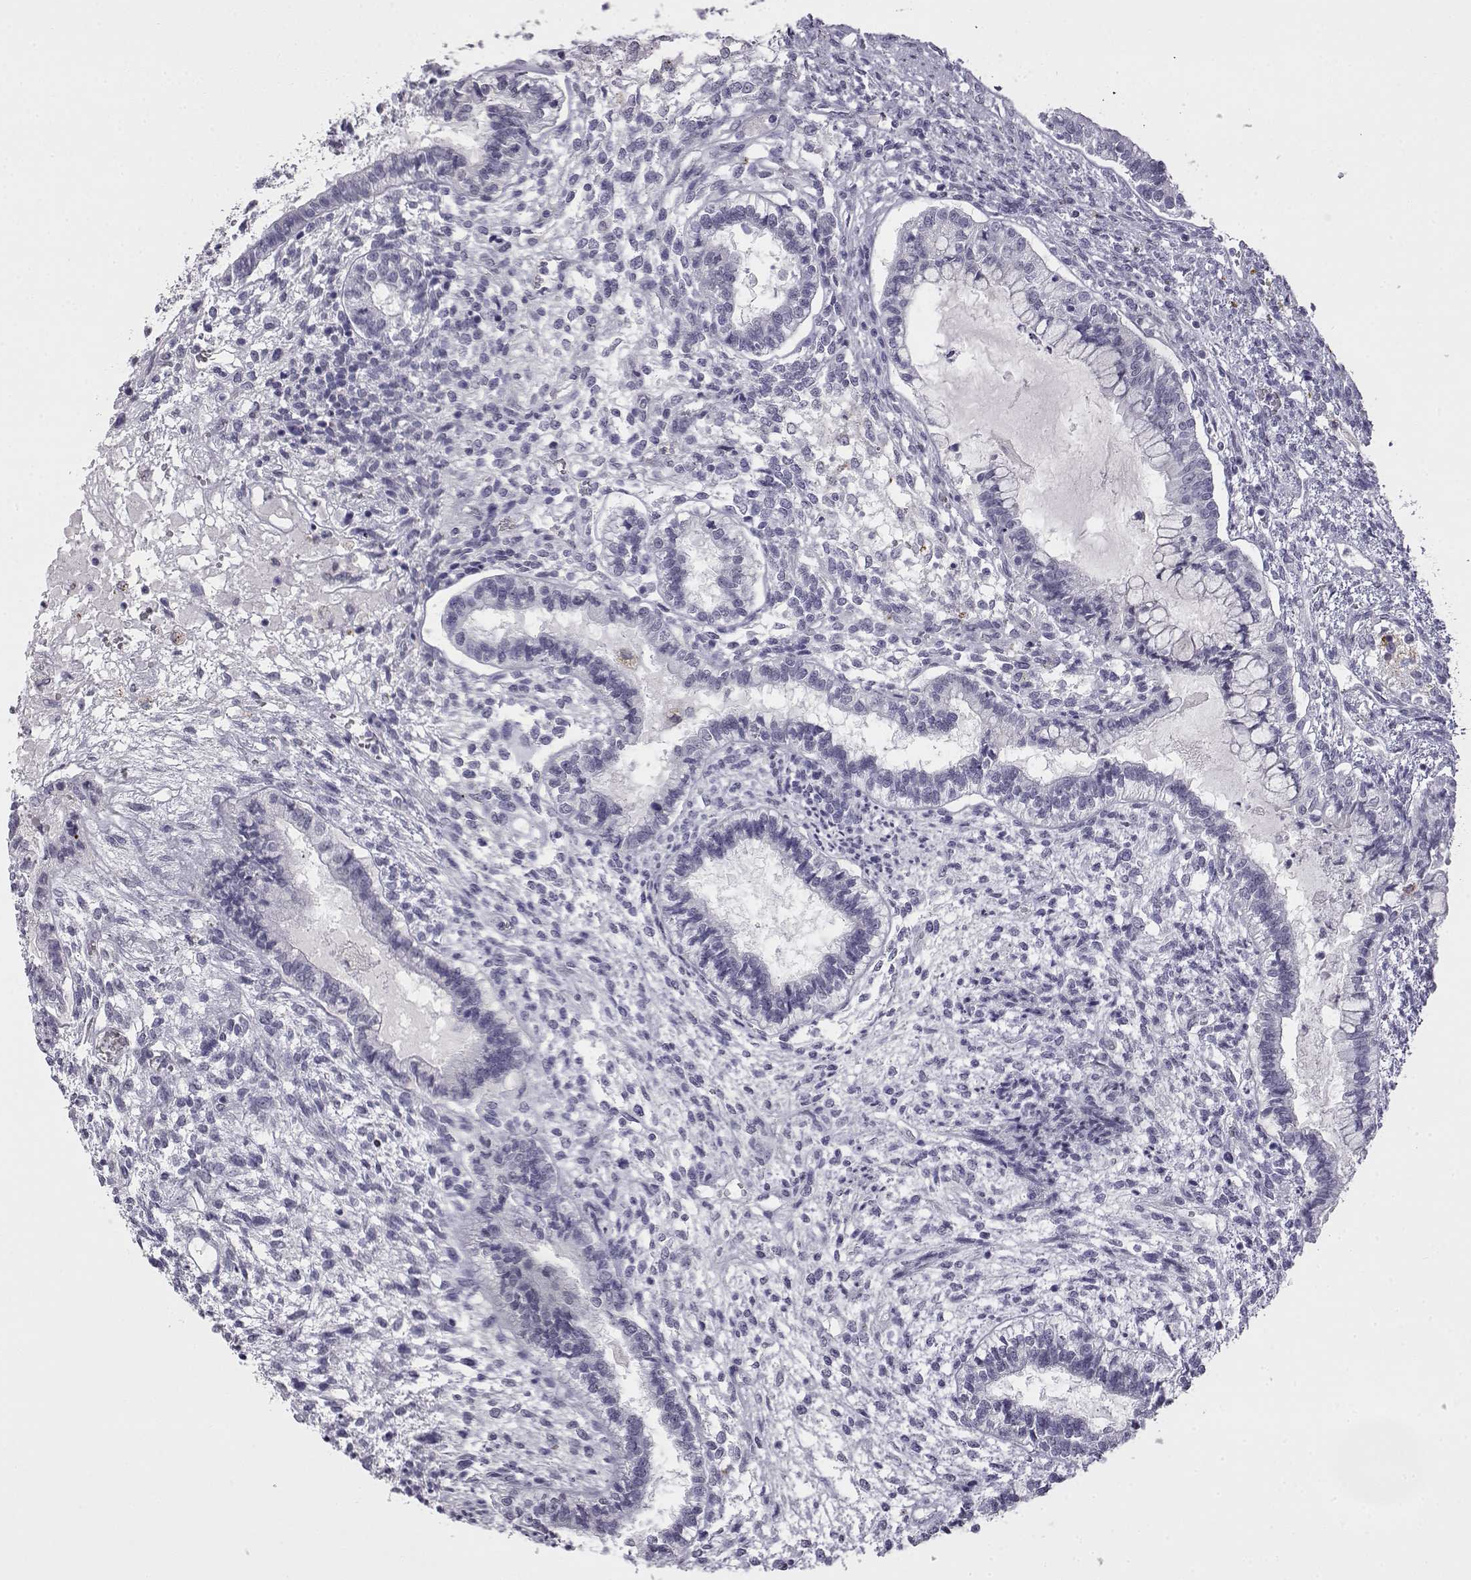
{"staining": {"intensity": "negative", "quantity": "none", "location": "none"}, "tissue": "testis cancer", "cell_type": "Tumor cells", "image_type": "cancer", "snomed": [{"axis": "morphology", "description": "Carcinoma, Embryonal, NOS"}, {"axis": "topography", "description": "Testis"}], "caption": "The immunohistochemistry (IHC) photomicrograph has no significant expression in tumor cells of testis cancer tissue. (DAB immunohistochemistry visualized using brightfield microscopy, high magnification).", "gene": "VGF", "patient": {"sex": "male", "age": 37}}